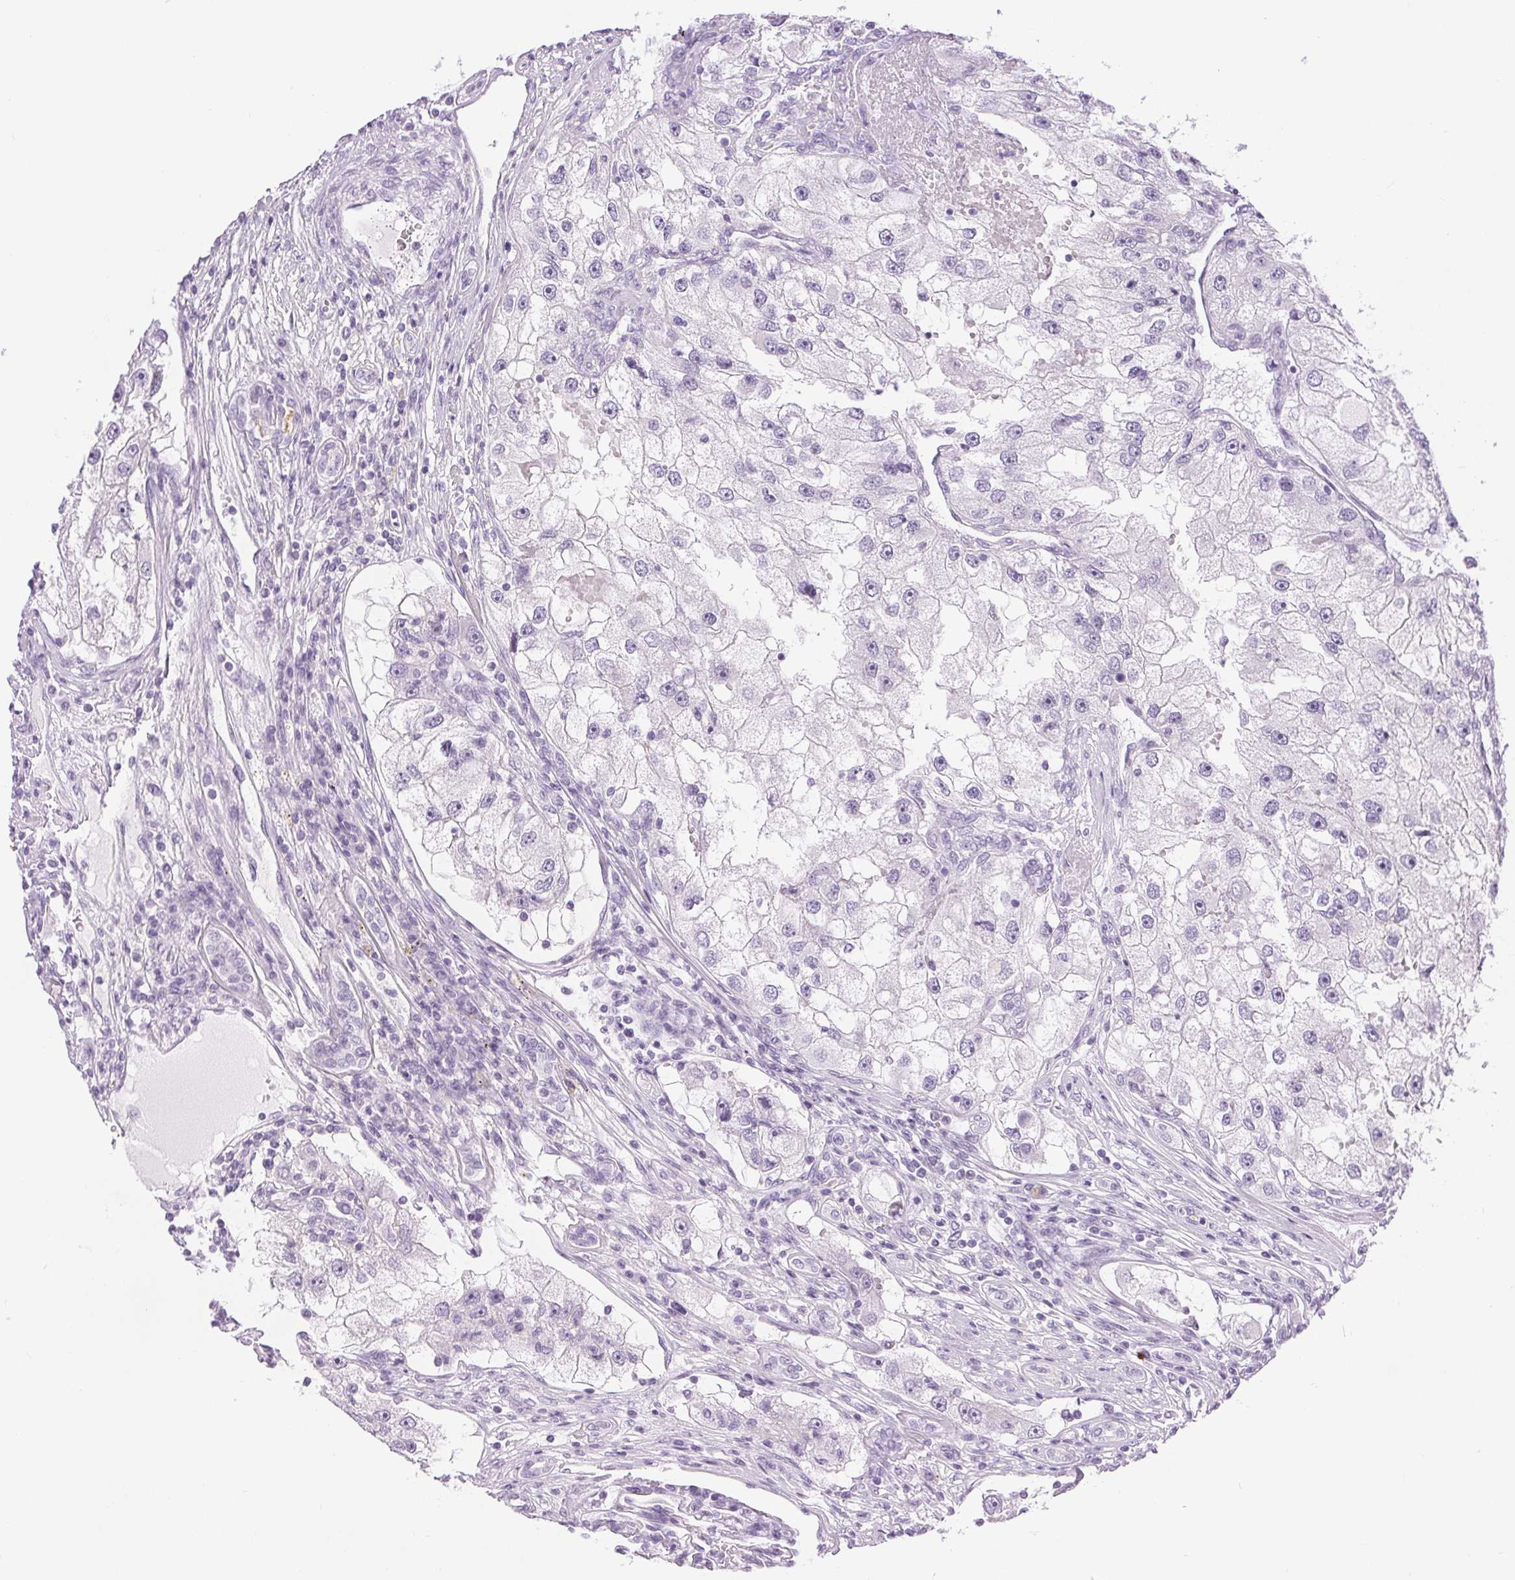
{"staining": {"intensity": "negative", "quantity": "none", "location": "none"}, "tissue": "renal cancer", "cell_type": "Tumor cells", "image_type": "cancer", "snomed": [{"axis": "morphology", "description": "Adenocarcinoma, NOS"}, {"axis": "topography", "description": "Kidney"}], "caption": "IHC of renal cancer displays no expression in tumor cells.", "gene": "XDH", "patient": {"sex": "male", "age": 63}}